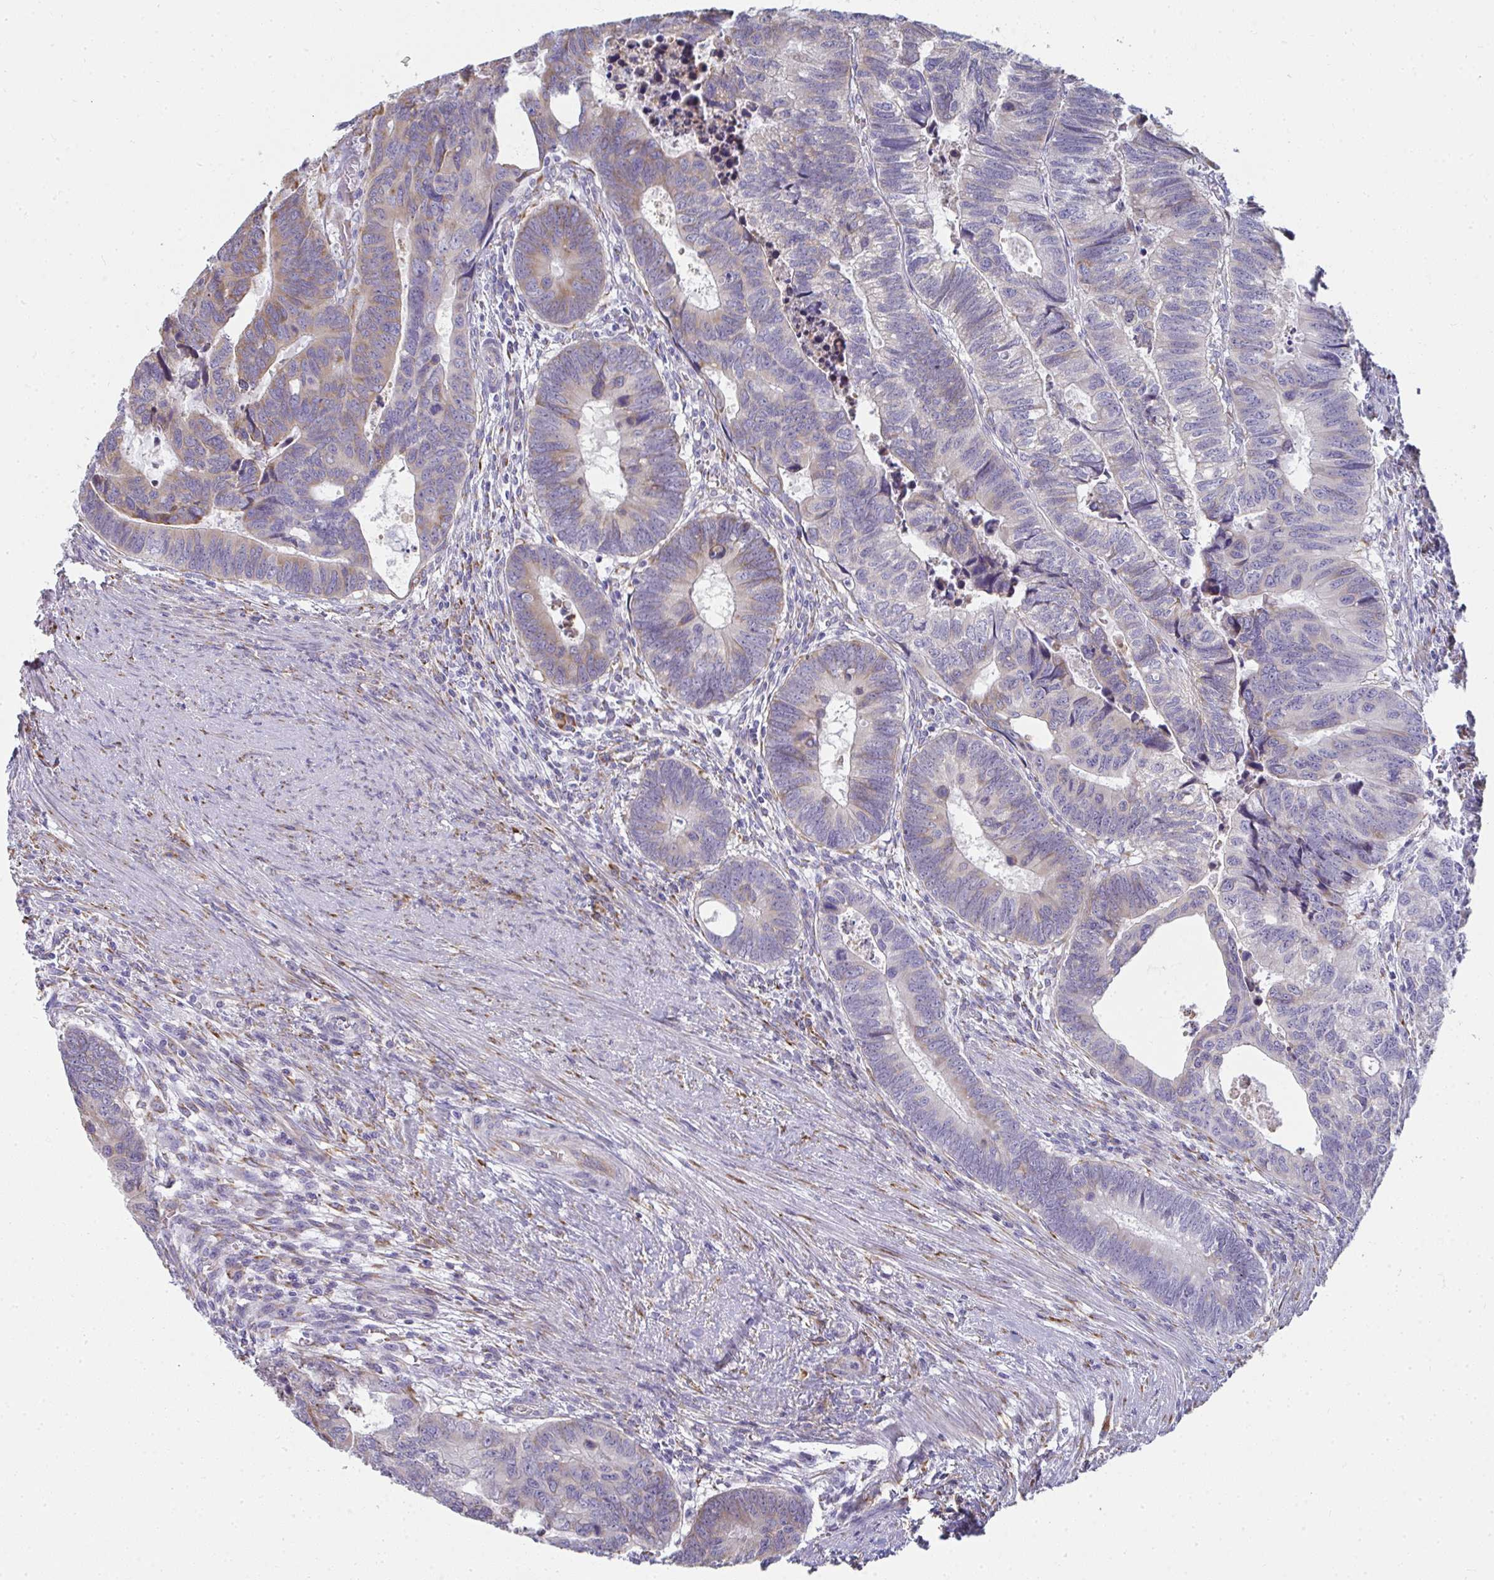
{"staining": {"intensity": "weak", "quantity": "25%-75%", "location": "cytoplasmic/membranous"}, "tissue": "colorectal cancer", "cell_type": "Tumor cells", "image_type": "cancer", "snomed": [{"axis": "morphology", "description": "Adenocarcinoma, NOS"}, {"axis": "topography", "description": "Colon"}], "caption": "Protein expression by IHC shows weak cytoplasmic/membranous expression in about 25%-75% of tumor cells in colorectal cancer. (brown staining indicates protein expression, while blue staining denotes nuclei).", "gene": "SHROOM1", "patient": {"sex": "male", "age": 62}}